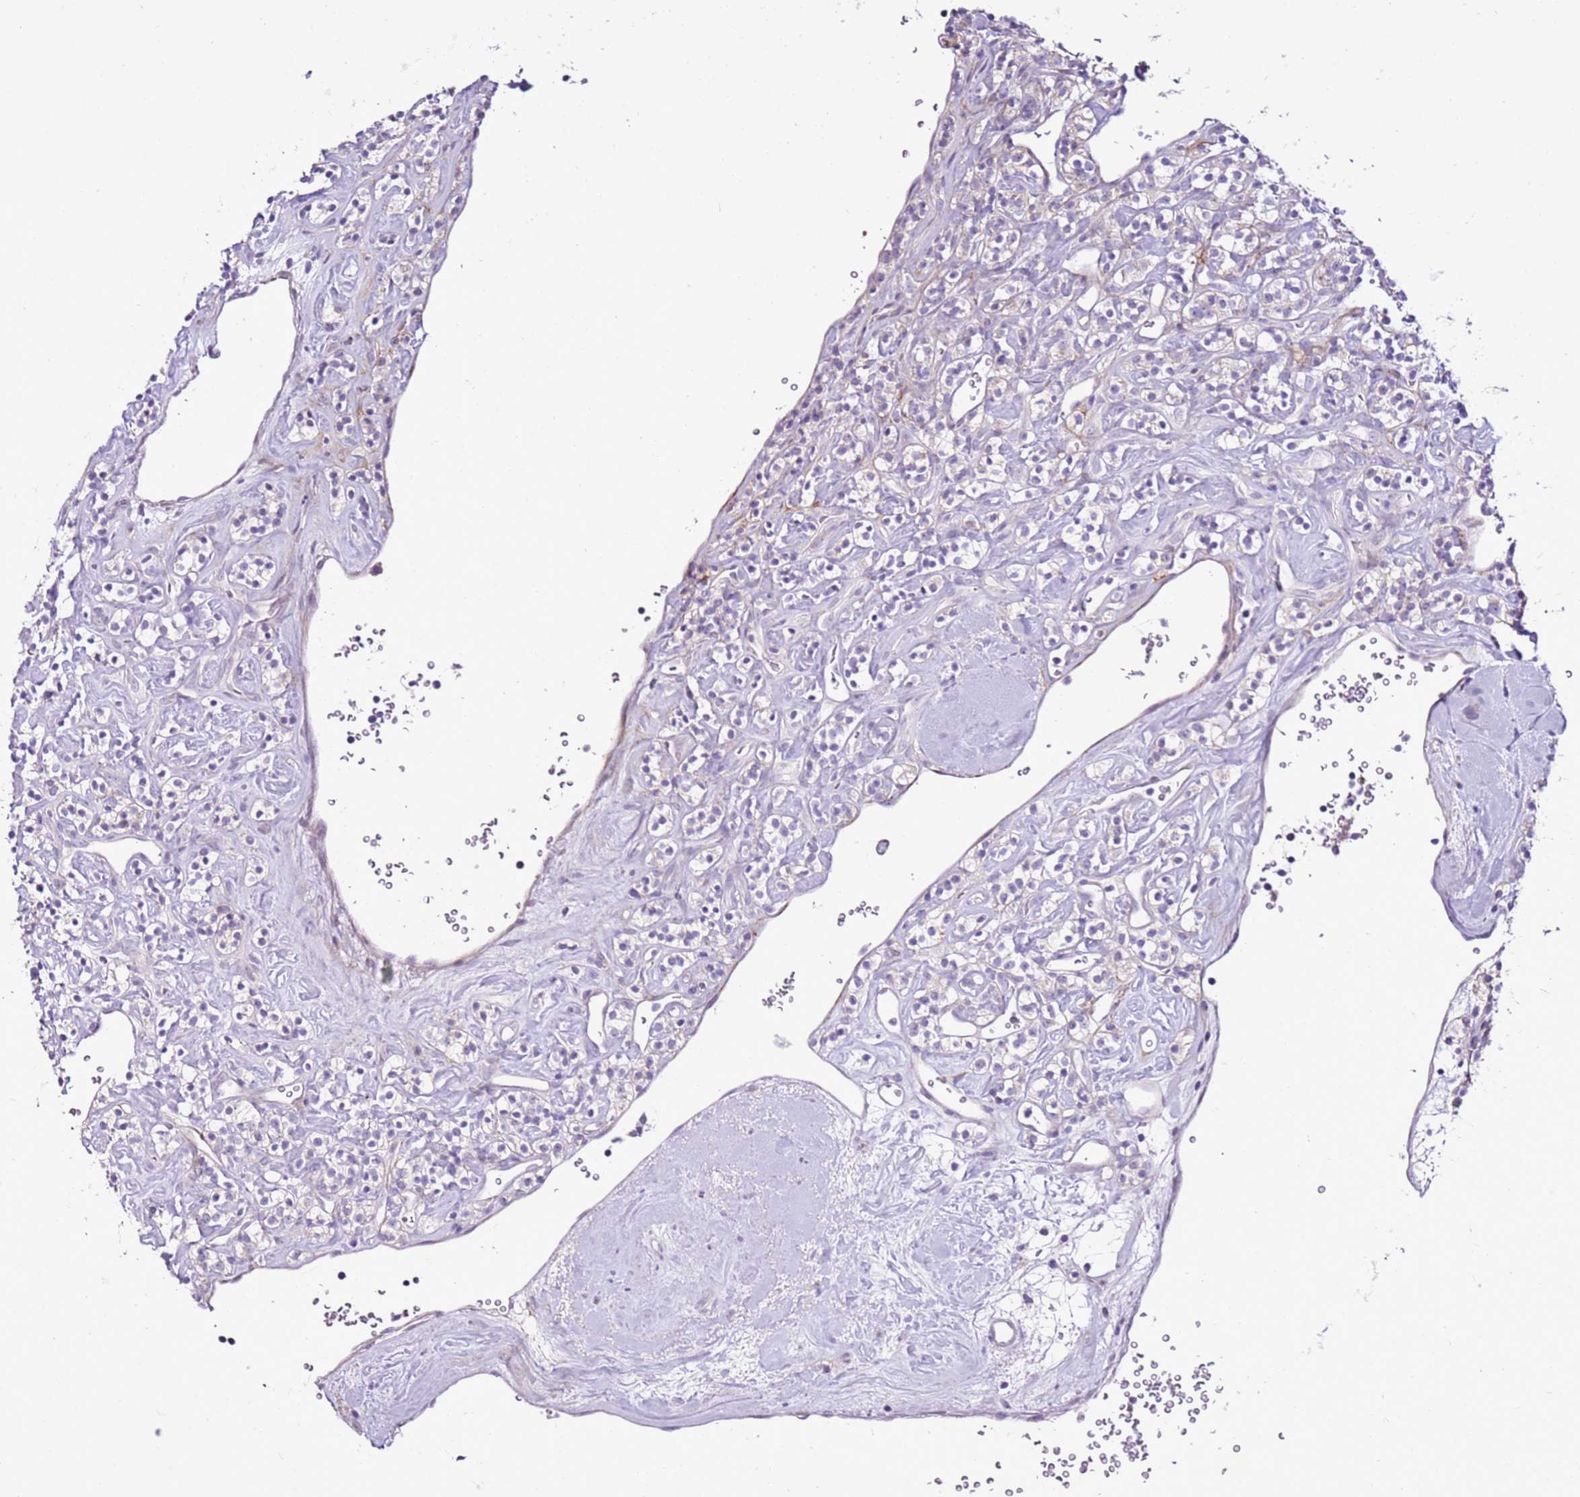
{"staining": {"intensity": "negative", "quantity": "none", "location": "none"}, "tissue": "renal cancer", "cell_type": "Tumor cells", "image_type": "cancer", "snomed": [{"axis": "morphology", "description": "Adenocarcinoma, NOS"}, {"axis": "topography", "description": "Kidney"}], "caption": "Renal cancer was stained to show a protein in brown. There is no significant positivity in tumor cells.", "gene": "SLC38A5", "patient": {"sex": "male", "age": 77}}